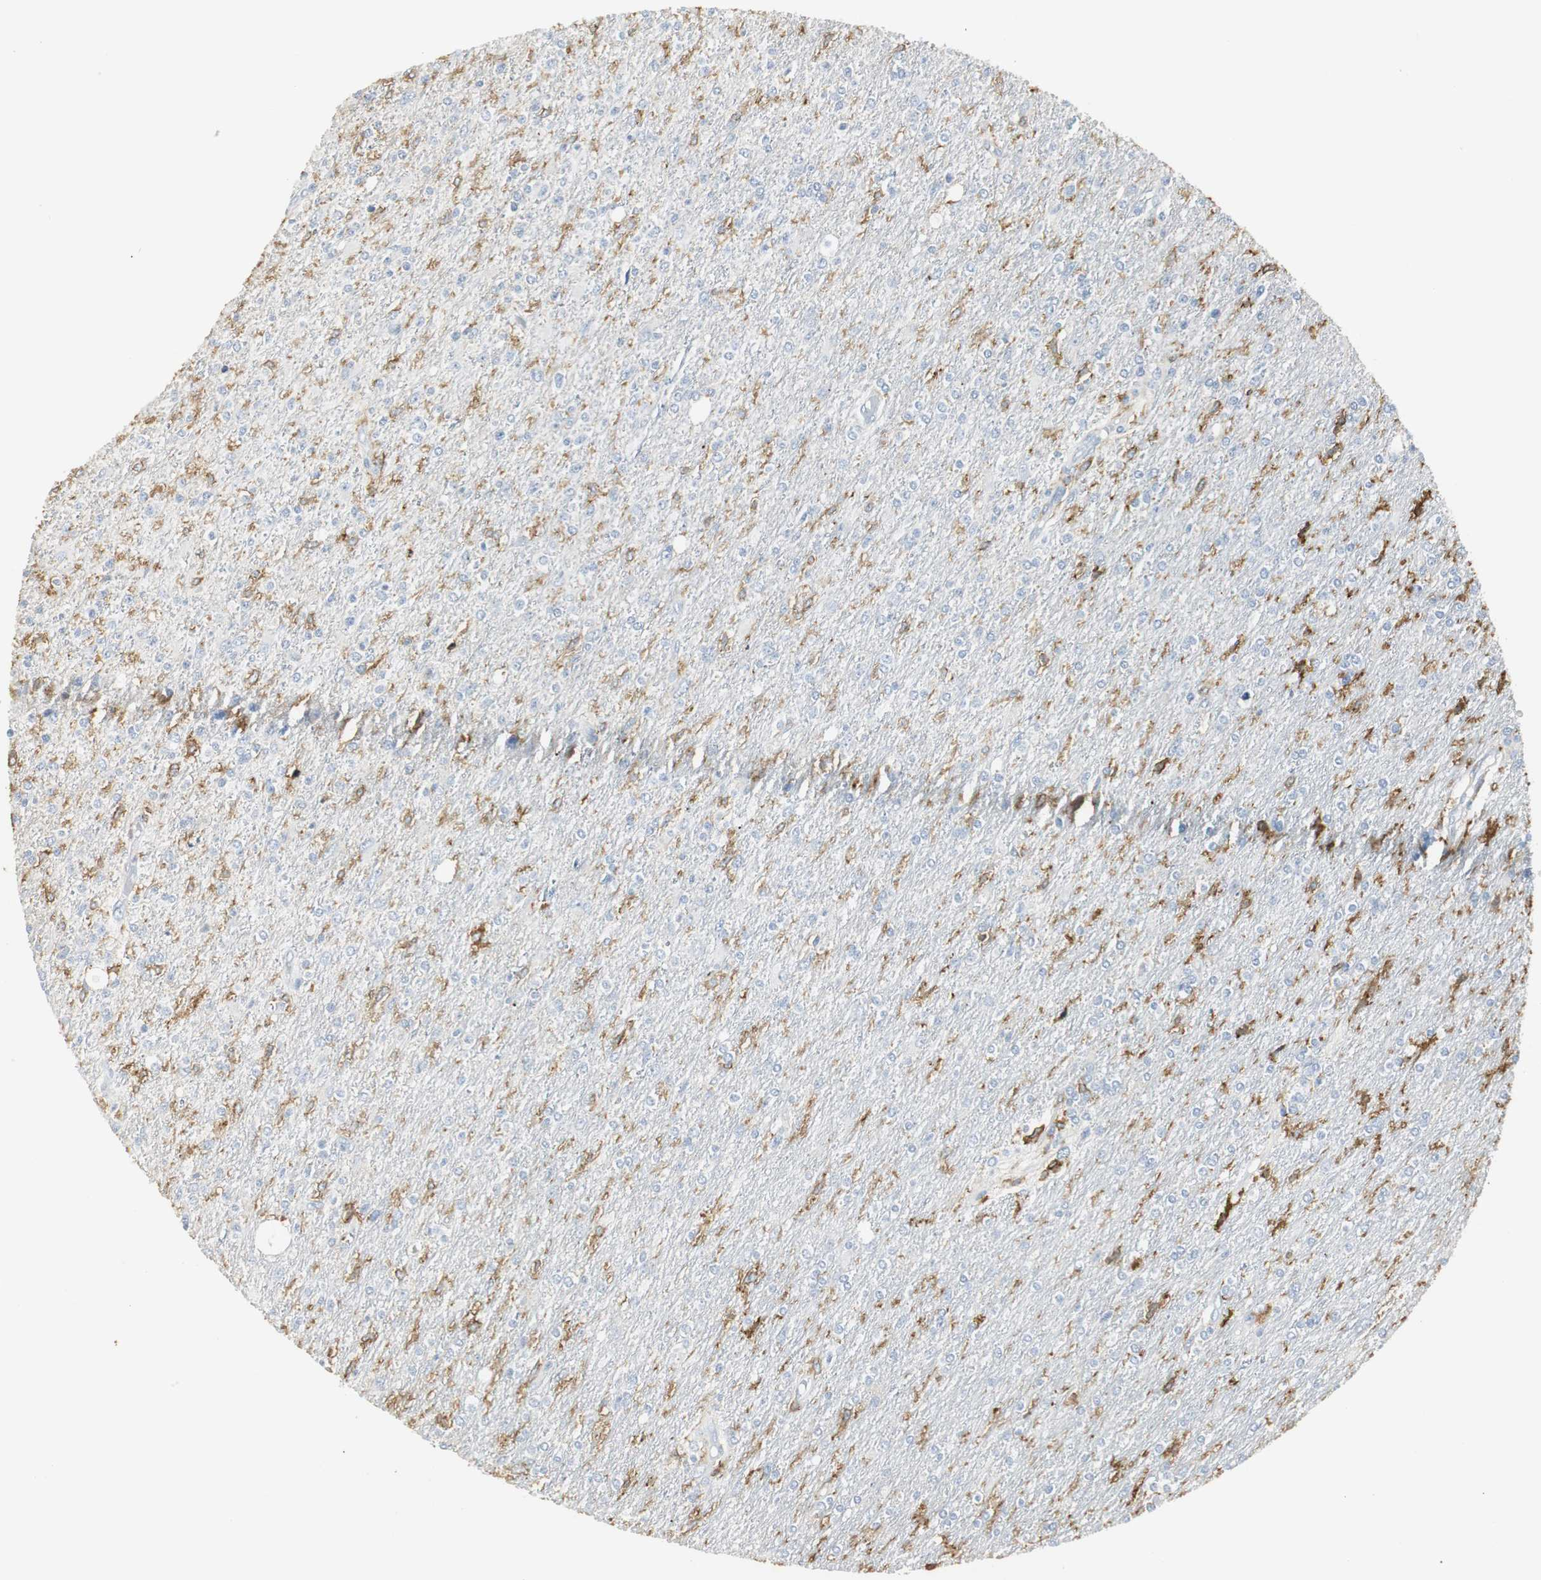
{"staining": {"intensity": "moderate", "quantity": "<25%", "location": "cytoplasmic/membranous"}, "tissue": "glioma", "cell_type": "Tumor cells", "image_type": "cancer", "snomed": [{"axis": "morphology", "description": "Glioma, malignant, High grade"}, {"axis": "topography", "description": "Cerebral cortex"}], "caption": "Glioma tissue exhibits moderate cytoplasmic/membranous staining in about <25% of tumor cells The protein of interest is shown in brown color, while the nuclei are stained blue.", "gene": "SLC2A5", "patient": {"sex": "male", "age": 76}}